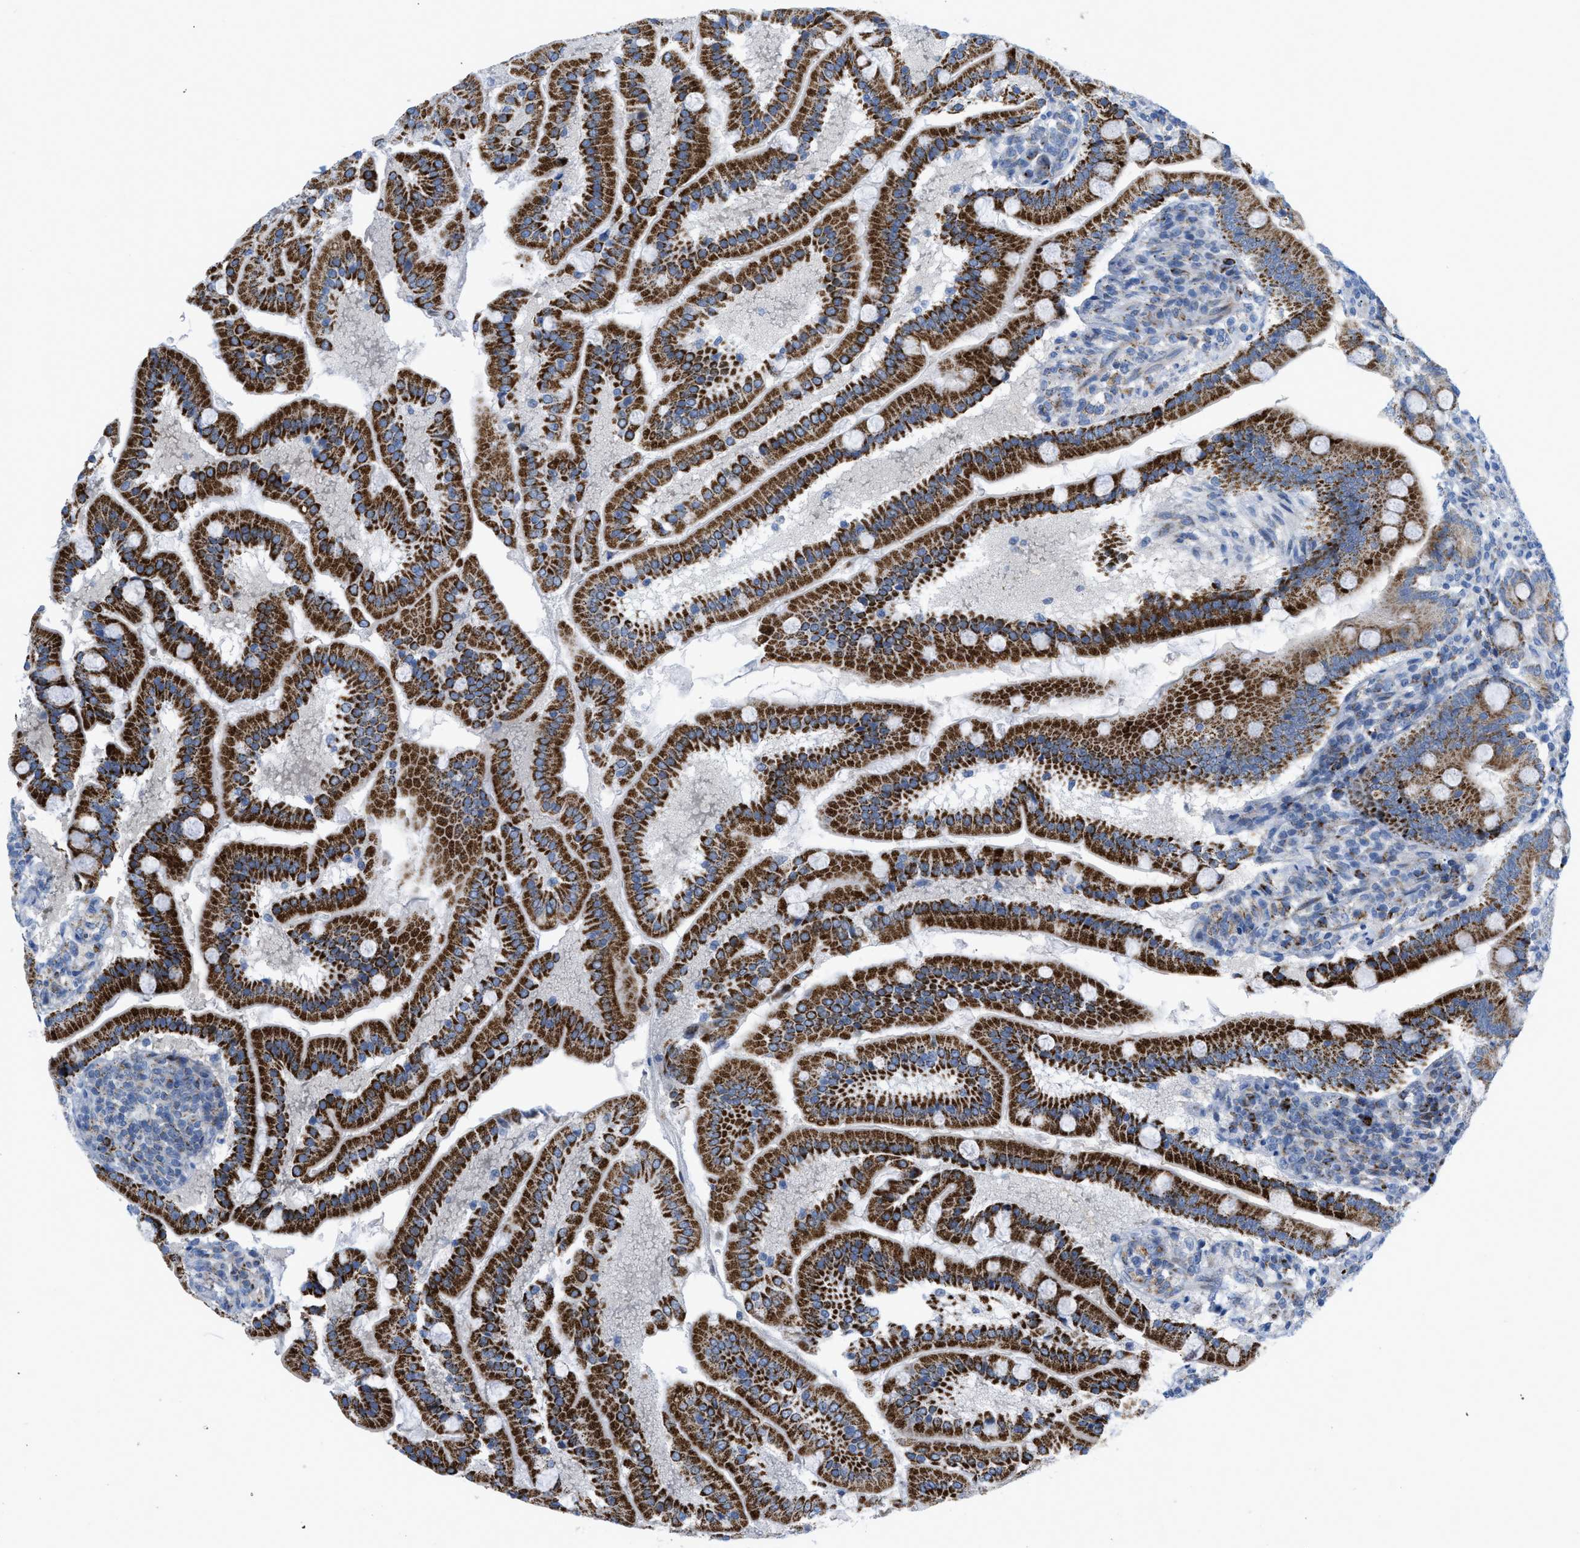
{"staining": {"intensity": "strong", "quantity": ">75%", "location": "cytoplasmic/membranous"}, "tissue": "duodenum", "cell_type": "Glandular cells", "image_type": "normal", "snomed": [{"axis": "morphology", "description": "Normal tissue, NOS"}, {"axis": "topography", "description": "Duodenum"}], "caption": "Immunohistochemistry (IHC) staining of unremarkable duodenum, which reveals high levels of strong cytoplasmic/membranous positivity in approximately >75% of glandular cells indicating strong cytoplasmic/membranous protein positivity. The staining was performed using DAB (3,3'-diaminobenzidine) (brown) for protein detection and nuclei were counterstained in hematoxylin (blue).", "gene": "RBBP9", "patient": {"sex": "male", "age": 50}}